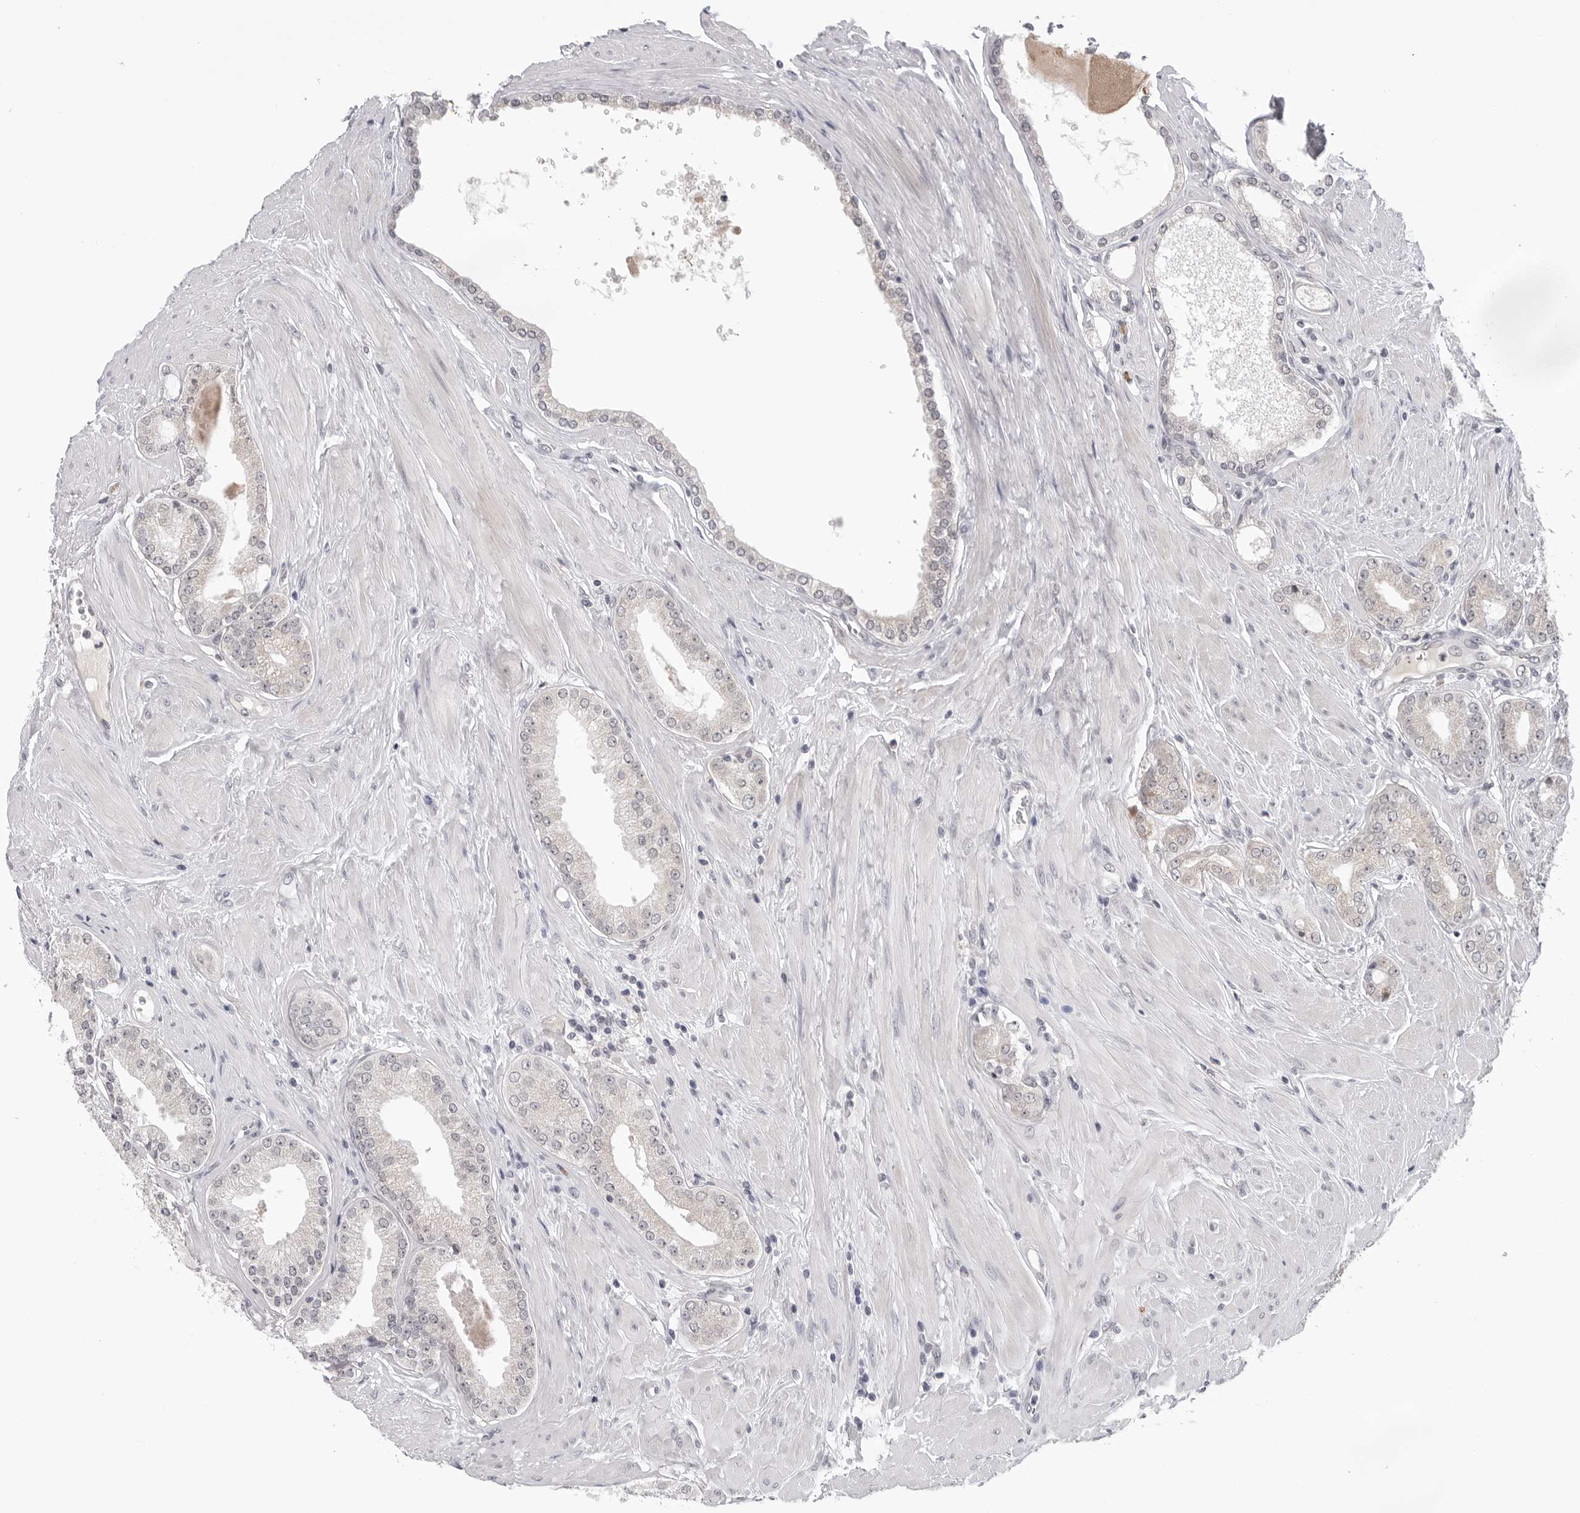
{"staining": {"intensity": "negative", "quantity": "none", "location": "none"}, "tissue": "prostate cancer", "cell_type": "Tumor cells", "image_type": "cancer", "snomed": [{"axis": "morphology", "description": "Adenocarcinoma, Low grade"}, {"axis": "topography", "description": "Prostate"}], "caption": "This photomicrograph is of prostate cancer stained with immunohistochemistry (IHC) to label a protein in brown with the nuclei are counter-stained blue. There is no staining in tumor cells.", "gene": "CDK20", "patient": {"sex": "male", "age": 62}}